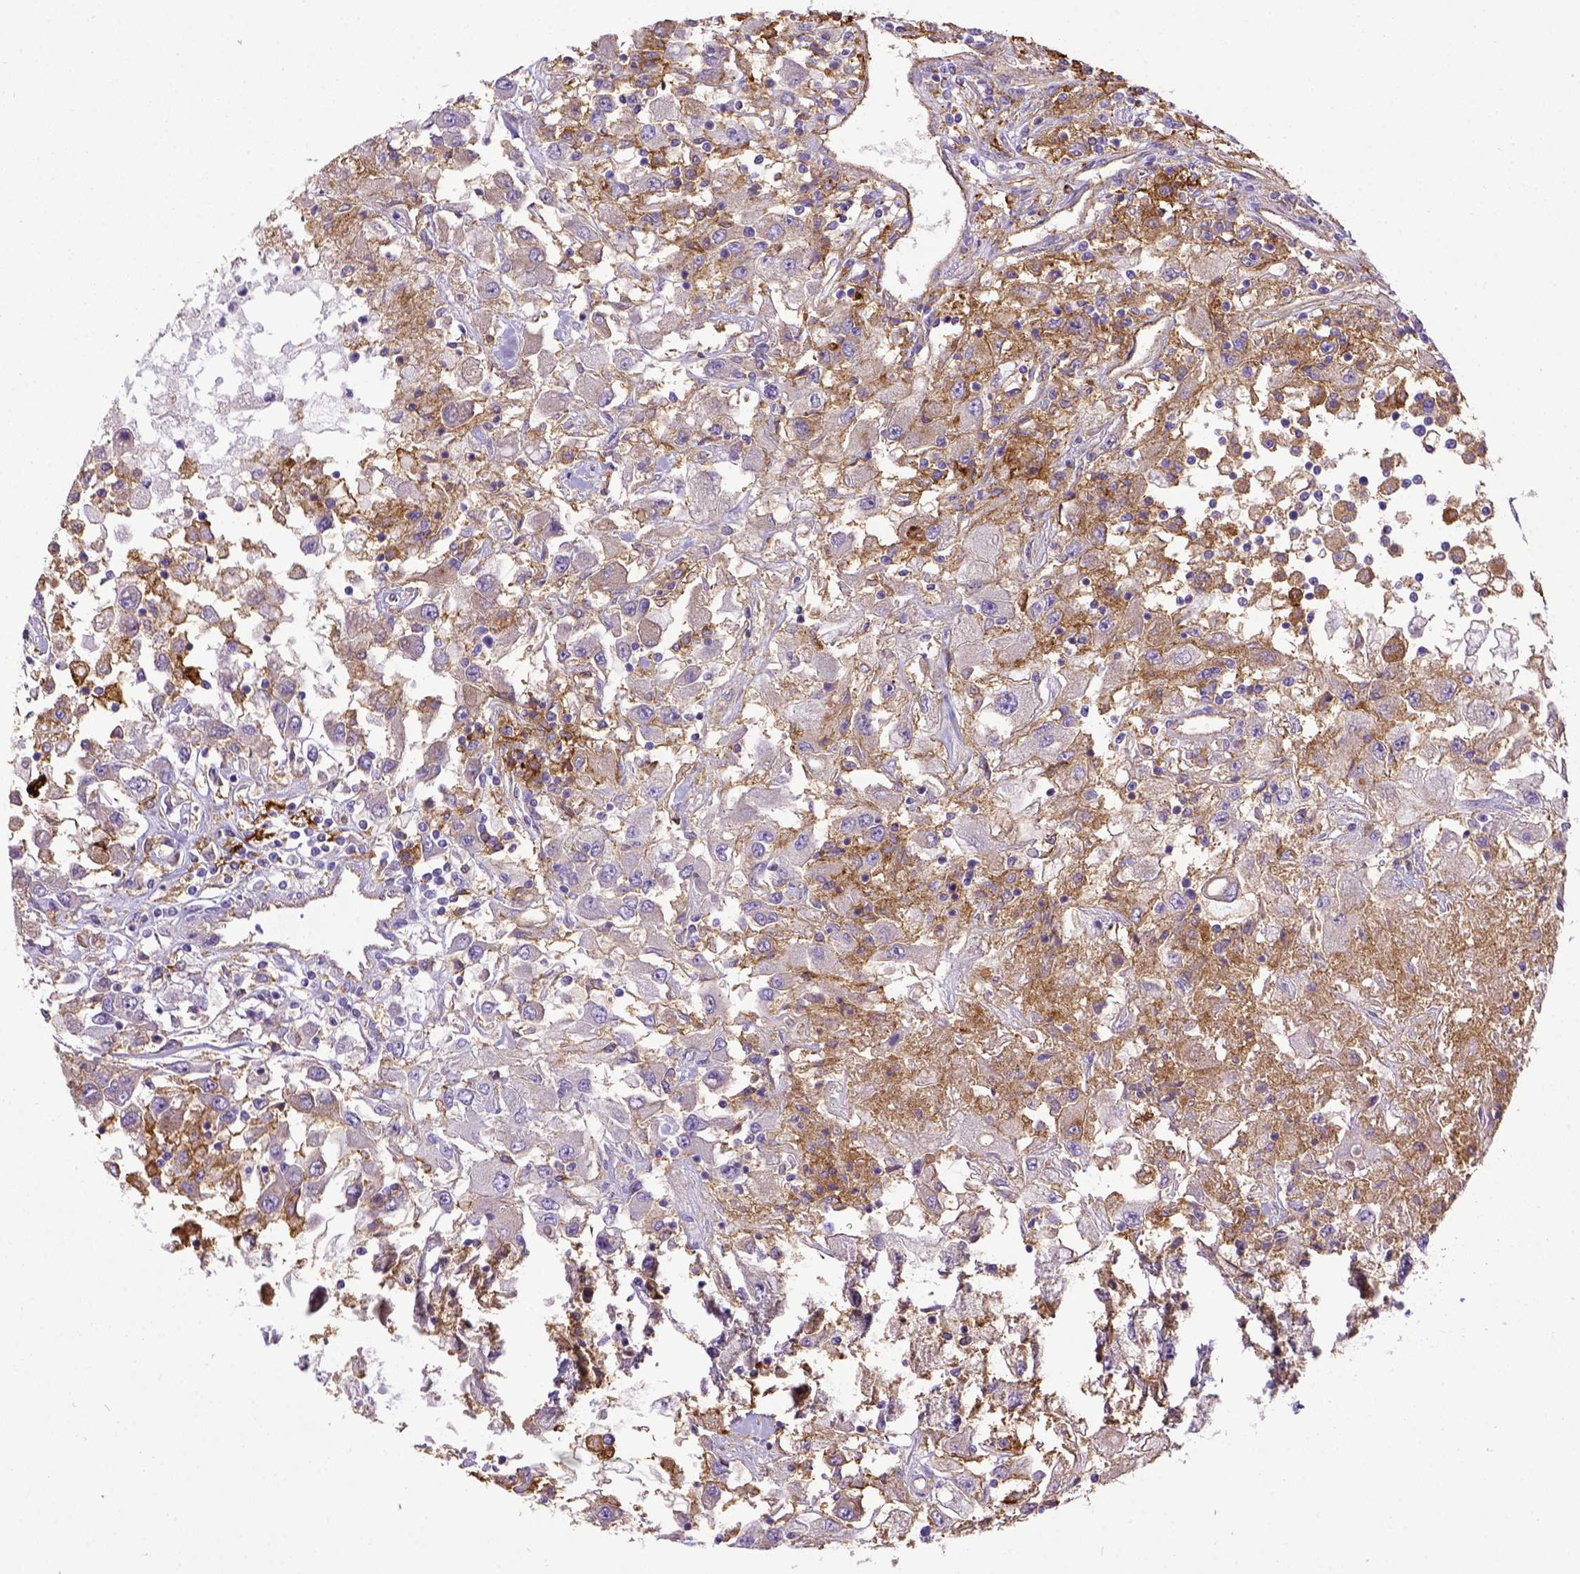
{"staining": {"intensity": "negative", "quantity": "none", "location": "none"}, "tissue": "renal cancer", "cell_type": "Tumor cells", "image_type": "cancer", "snomed": [{"axis": "morphology", "description": "Adenocarcinoma, NOS"}, {"axis": "topography", "description": "Kidney"}], "caption": "Tumor cells show no significant protein staining in adenocarcinoma (renal).", "gene": "CD40", "patient": {"sex": "female", "age": 67}}